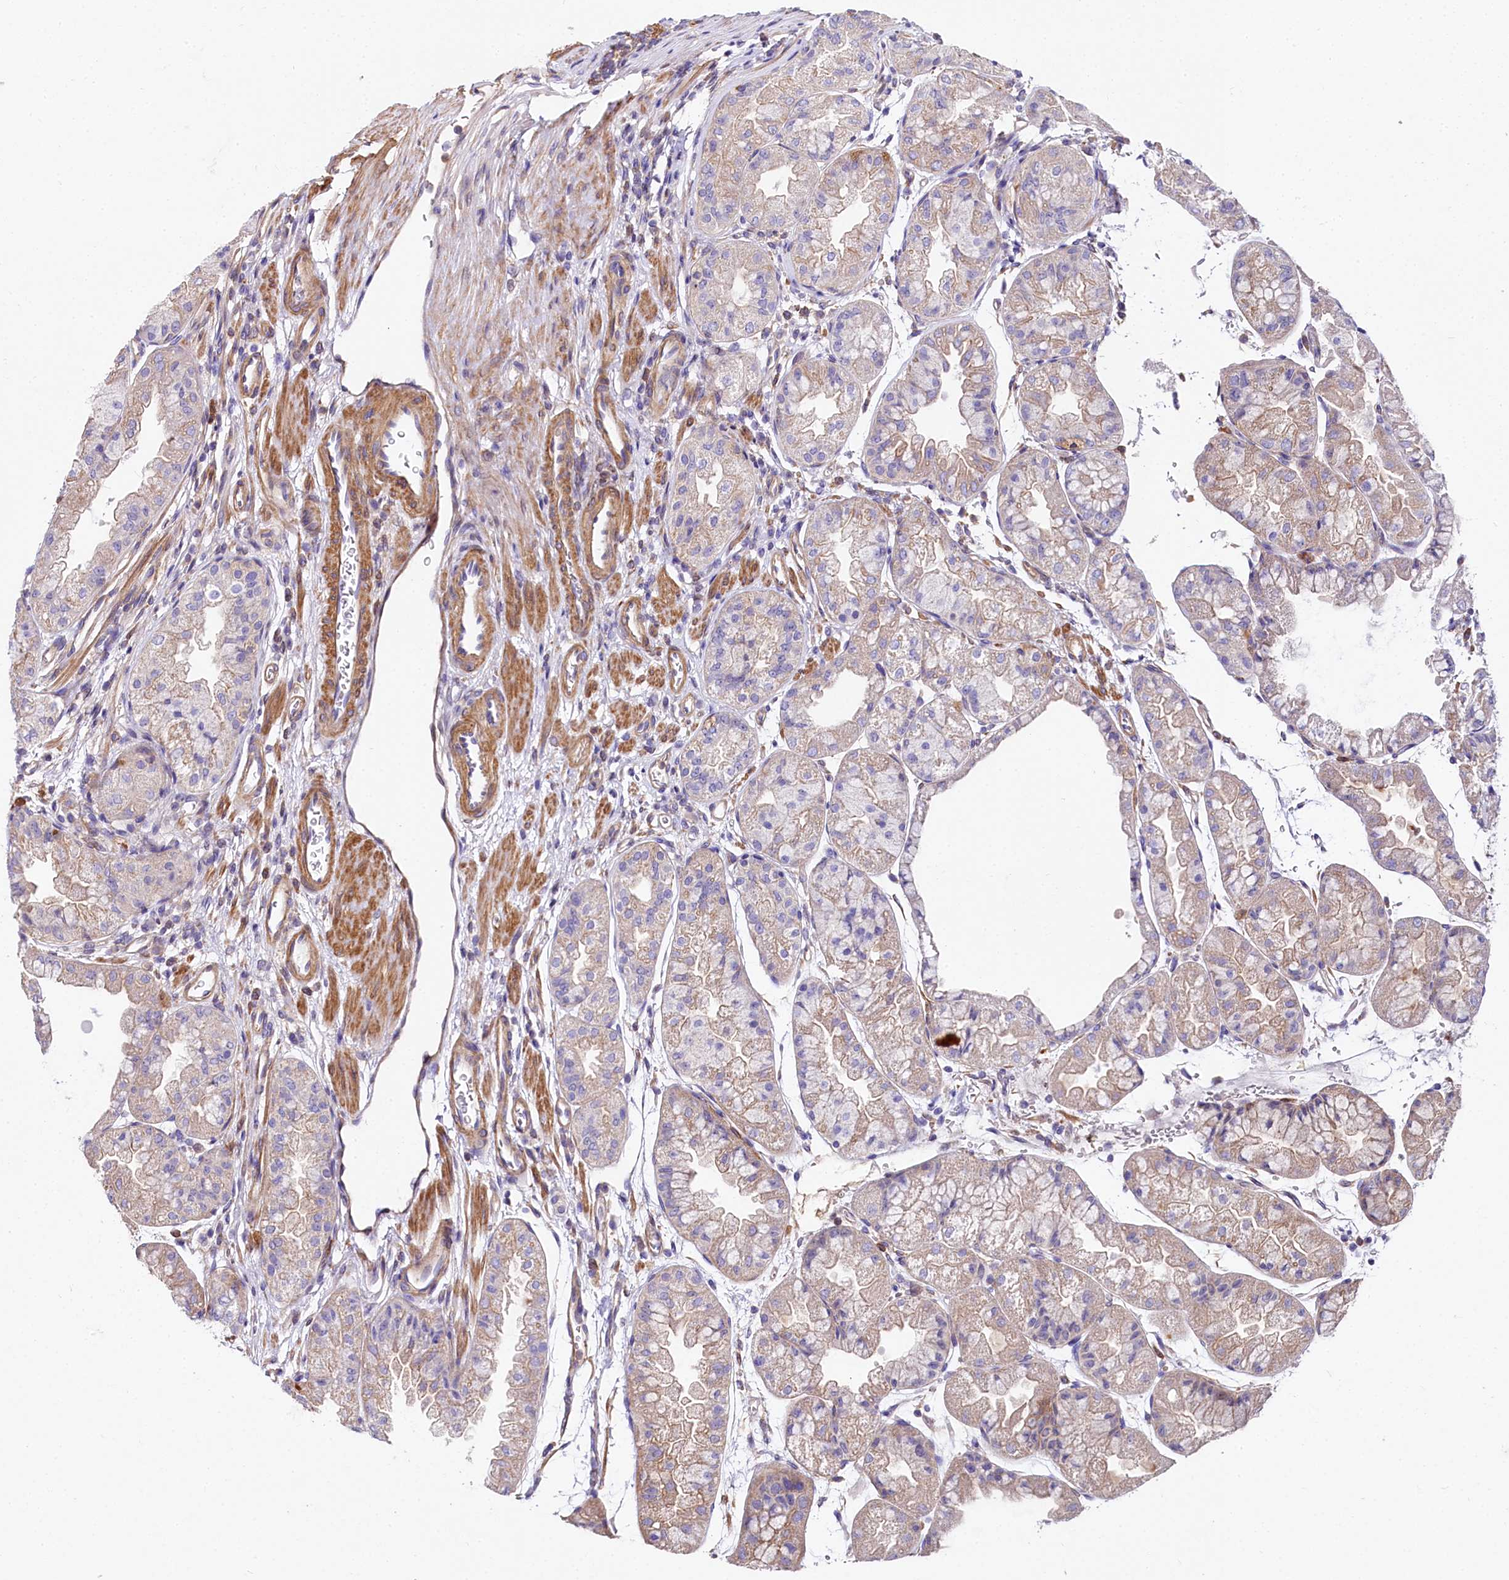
{"staining": {"intensity": "moderate", "quantity": "25%-75%", "location": "cytoplasmic/membranous"}, "tissue": "stomach", "cell_type": "Glandular cells", "image_type": "normal", "snomed": [{"axis": "morphology", "description": "Normal tissue, NOS"}, {"axis": "topography", "description": "Stomach, upper"}], "caption": "This image exhibits immunohistochemistry staining of unremarkable stomach, with medium moderate cytoplasmic/membranous expression in approximately 25%-75% of glandular cells.", "gene": "FCHSD2", "patient": {"sex": "male", "age": 47}}